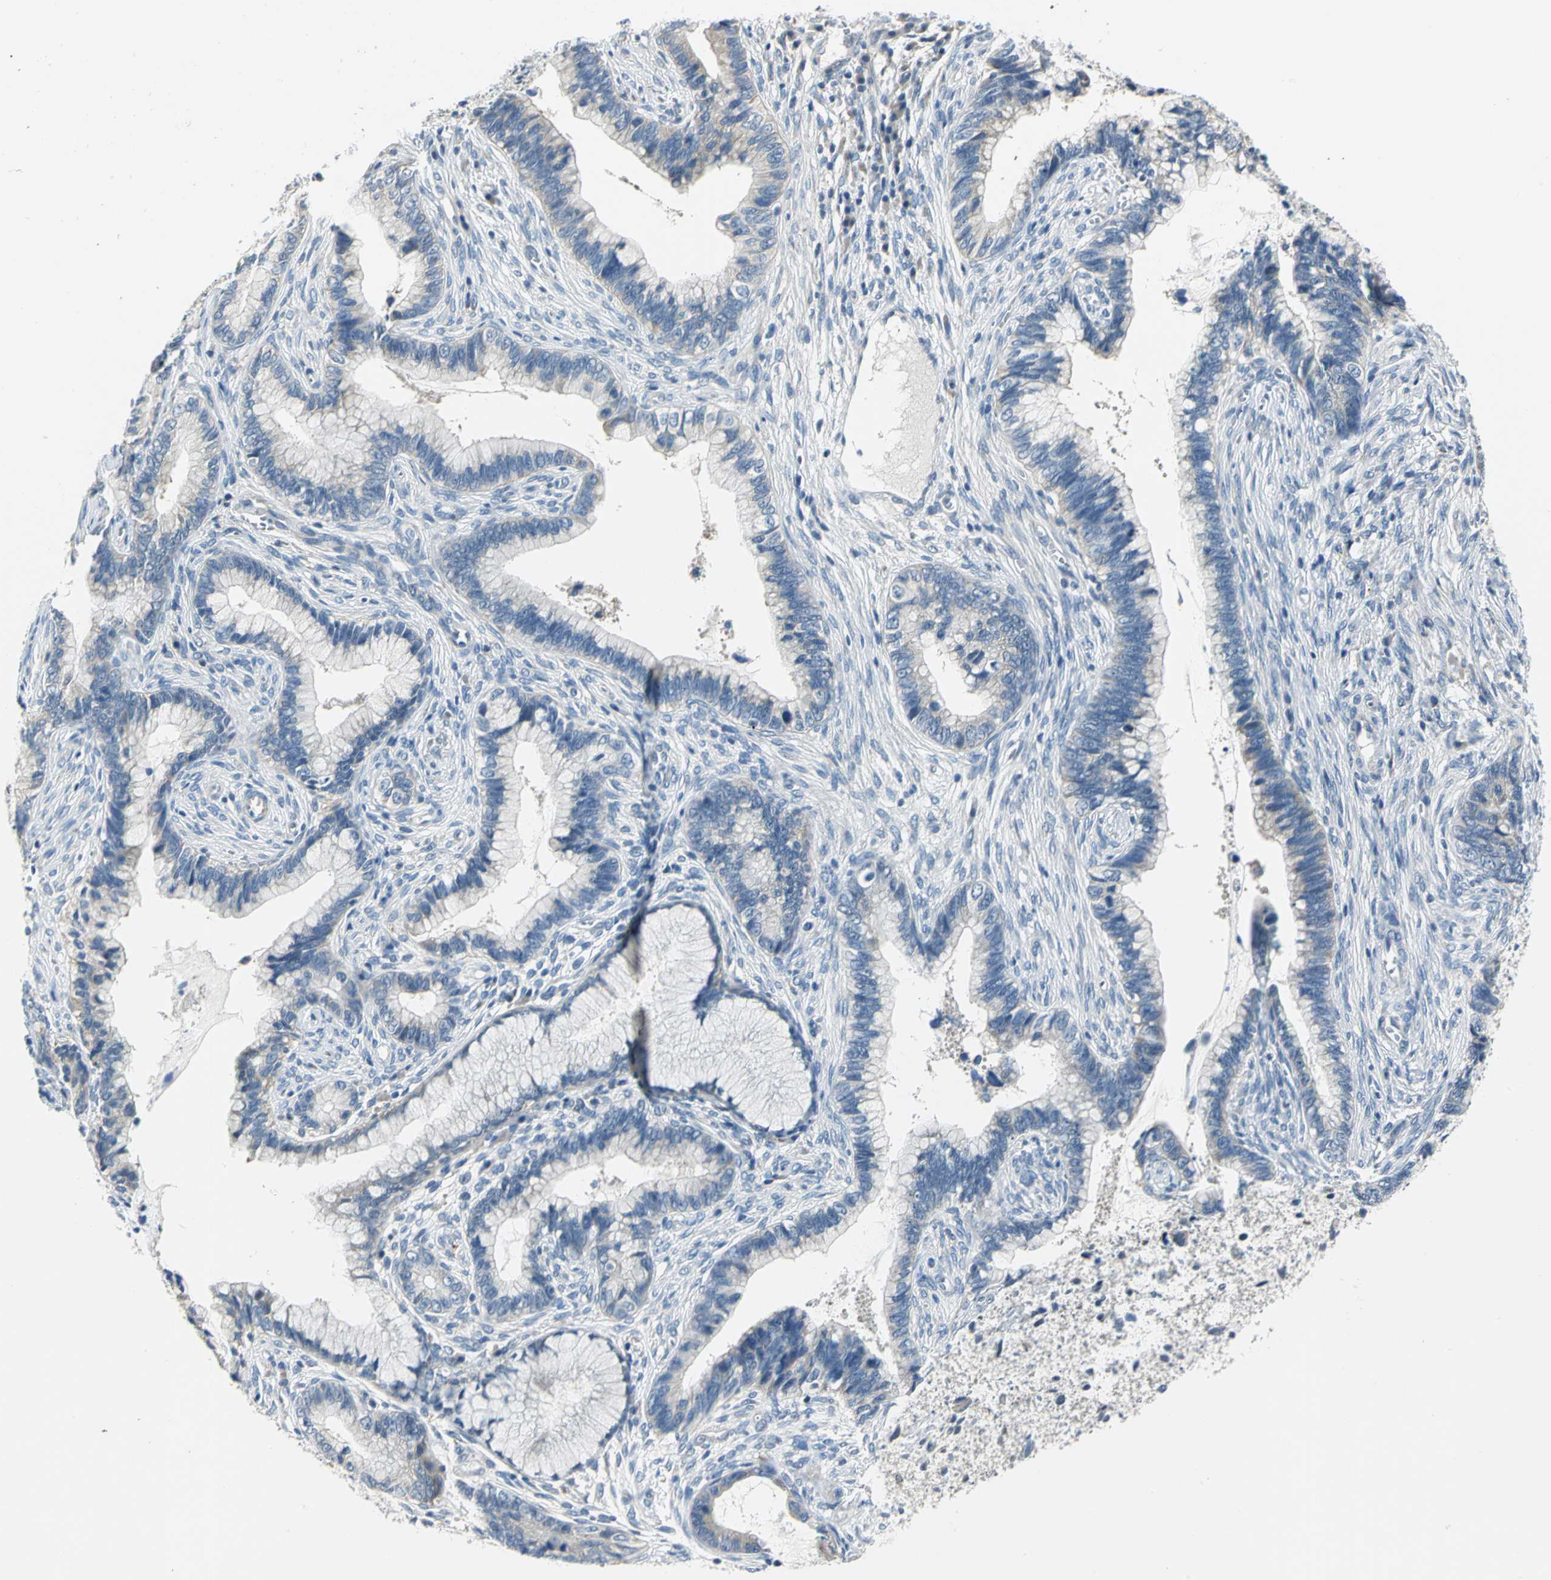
{"staining": {"intensity": "weak", "quantity": "25%-75%", "location": "cytoplasmic/membranous"}, "tissue": "cervical cancer", "cell_type": "Tumor cells", "image_type": "cancer", "snomed": [{"axis": "morphology", "description": "Adenocarcinoma, NOS"}, {"axis": "topography", "description": "Cervix"}], "caption": "IHC of adenocarcinoma (cervical) reveals low levels of weak cytoplasmic/membranous positivity in approximately 25%-75% of tumor cells. (Brightfield microscopy of DAB IHC at high magnification).", "gene": "ZNF415", "patient": {"sex": "female", "age": 44}}